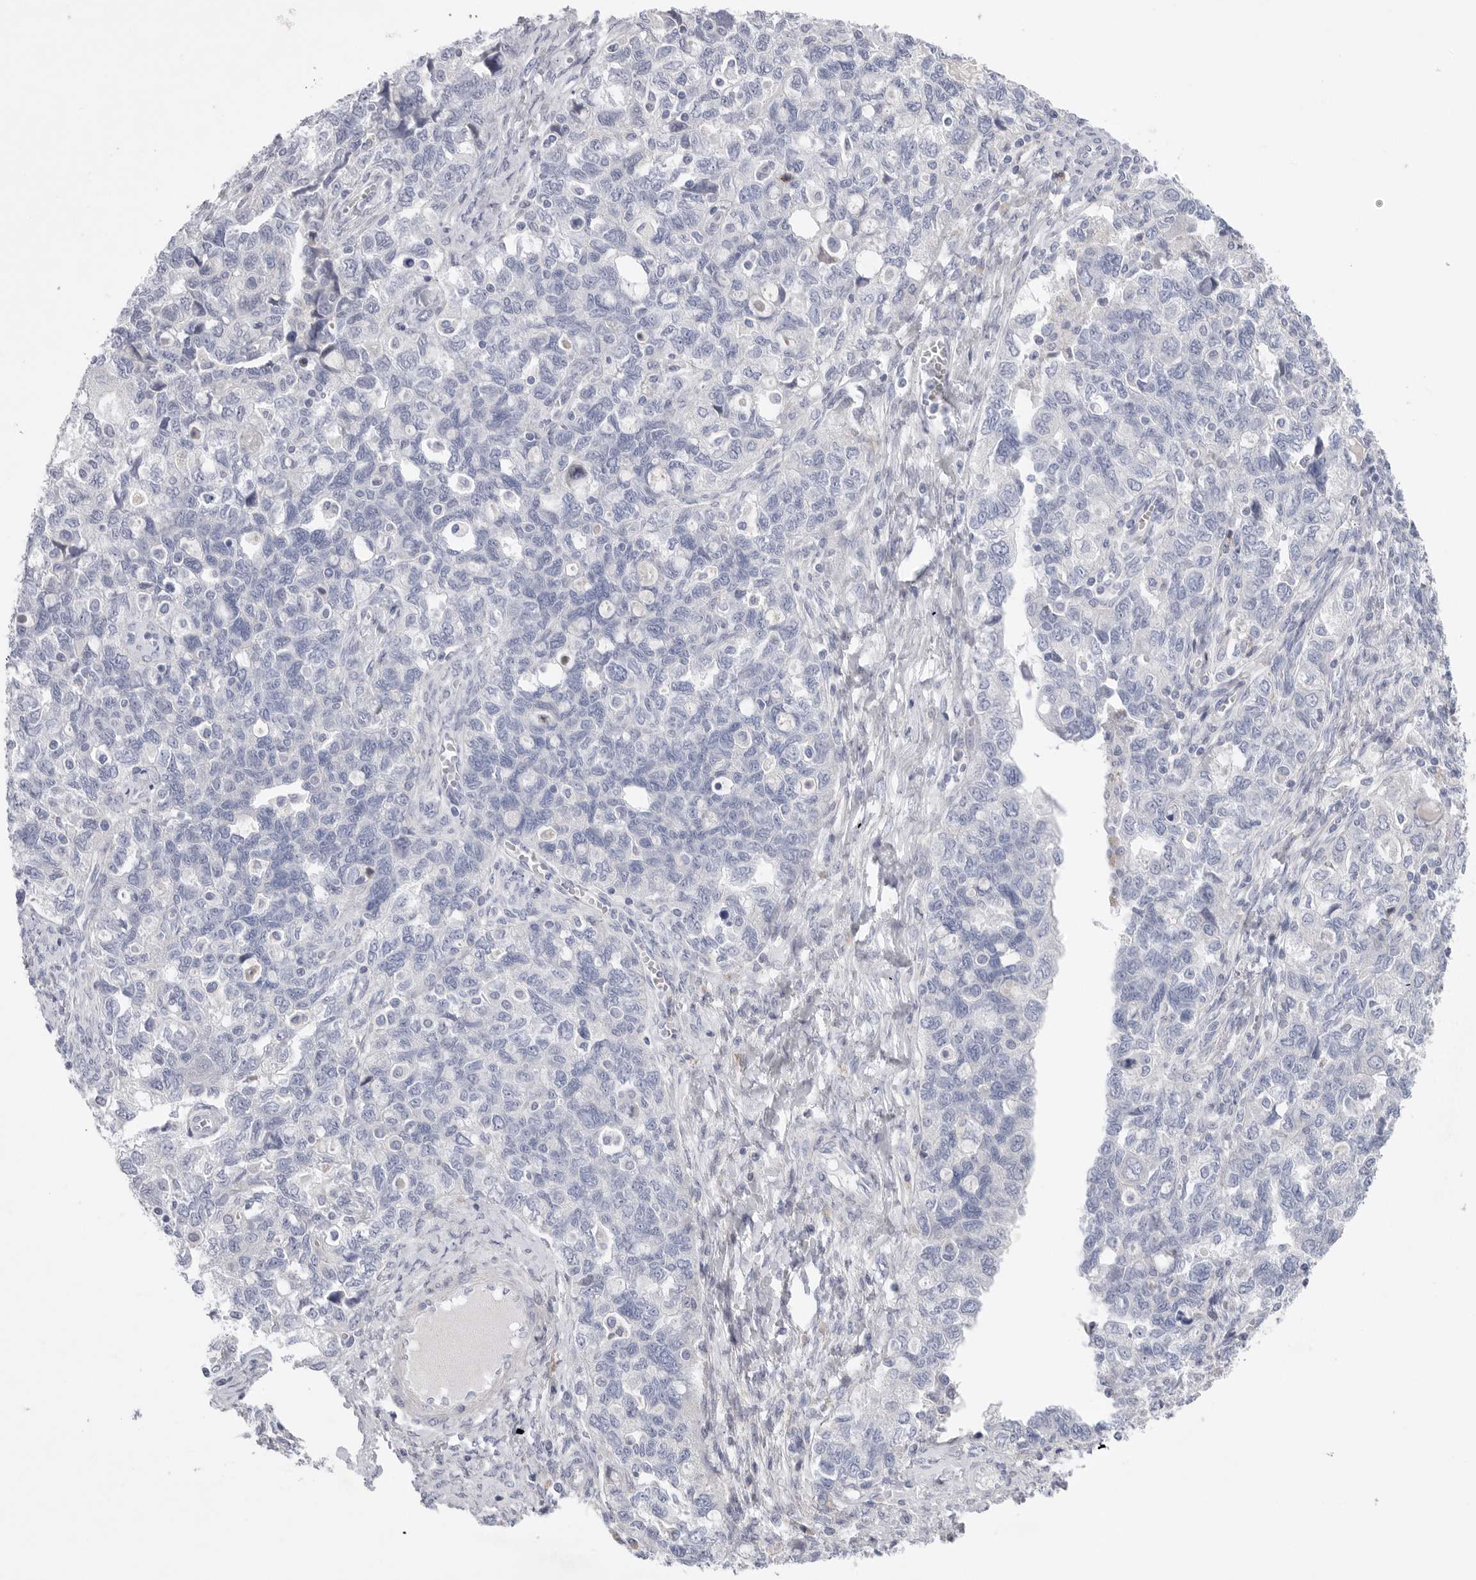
{"staining": {"intensity": "negative", "quantity": "none", "location": "none"}, "tissue": "ovarian cancer", "cell_type": "Tumor cells", "image_type": "cancer", "snomed": [{"axis": "morphology", "description": "Carcinoma, NOS"}, {"axis": "morphology", "description": "Cystadenocarcinoma, serous, NOS"}, {"axis": "topography", "description": "Ovary"}], "caption": "This micrograph is of carcinoma (ovarian) stained with immunohistochemistry (IHC) to label a protein in brown with the nuclei are counter-stained blue. There is no expression in tumor cells.", "gene": "CAMK2B", "patient": {"sex": "female", "age": 69}}